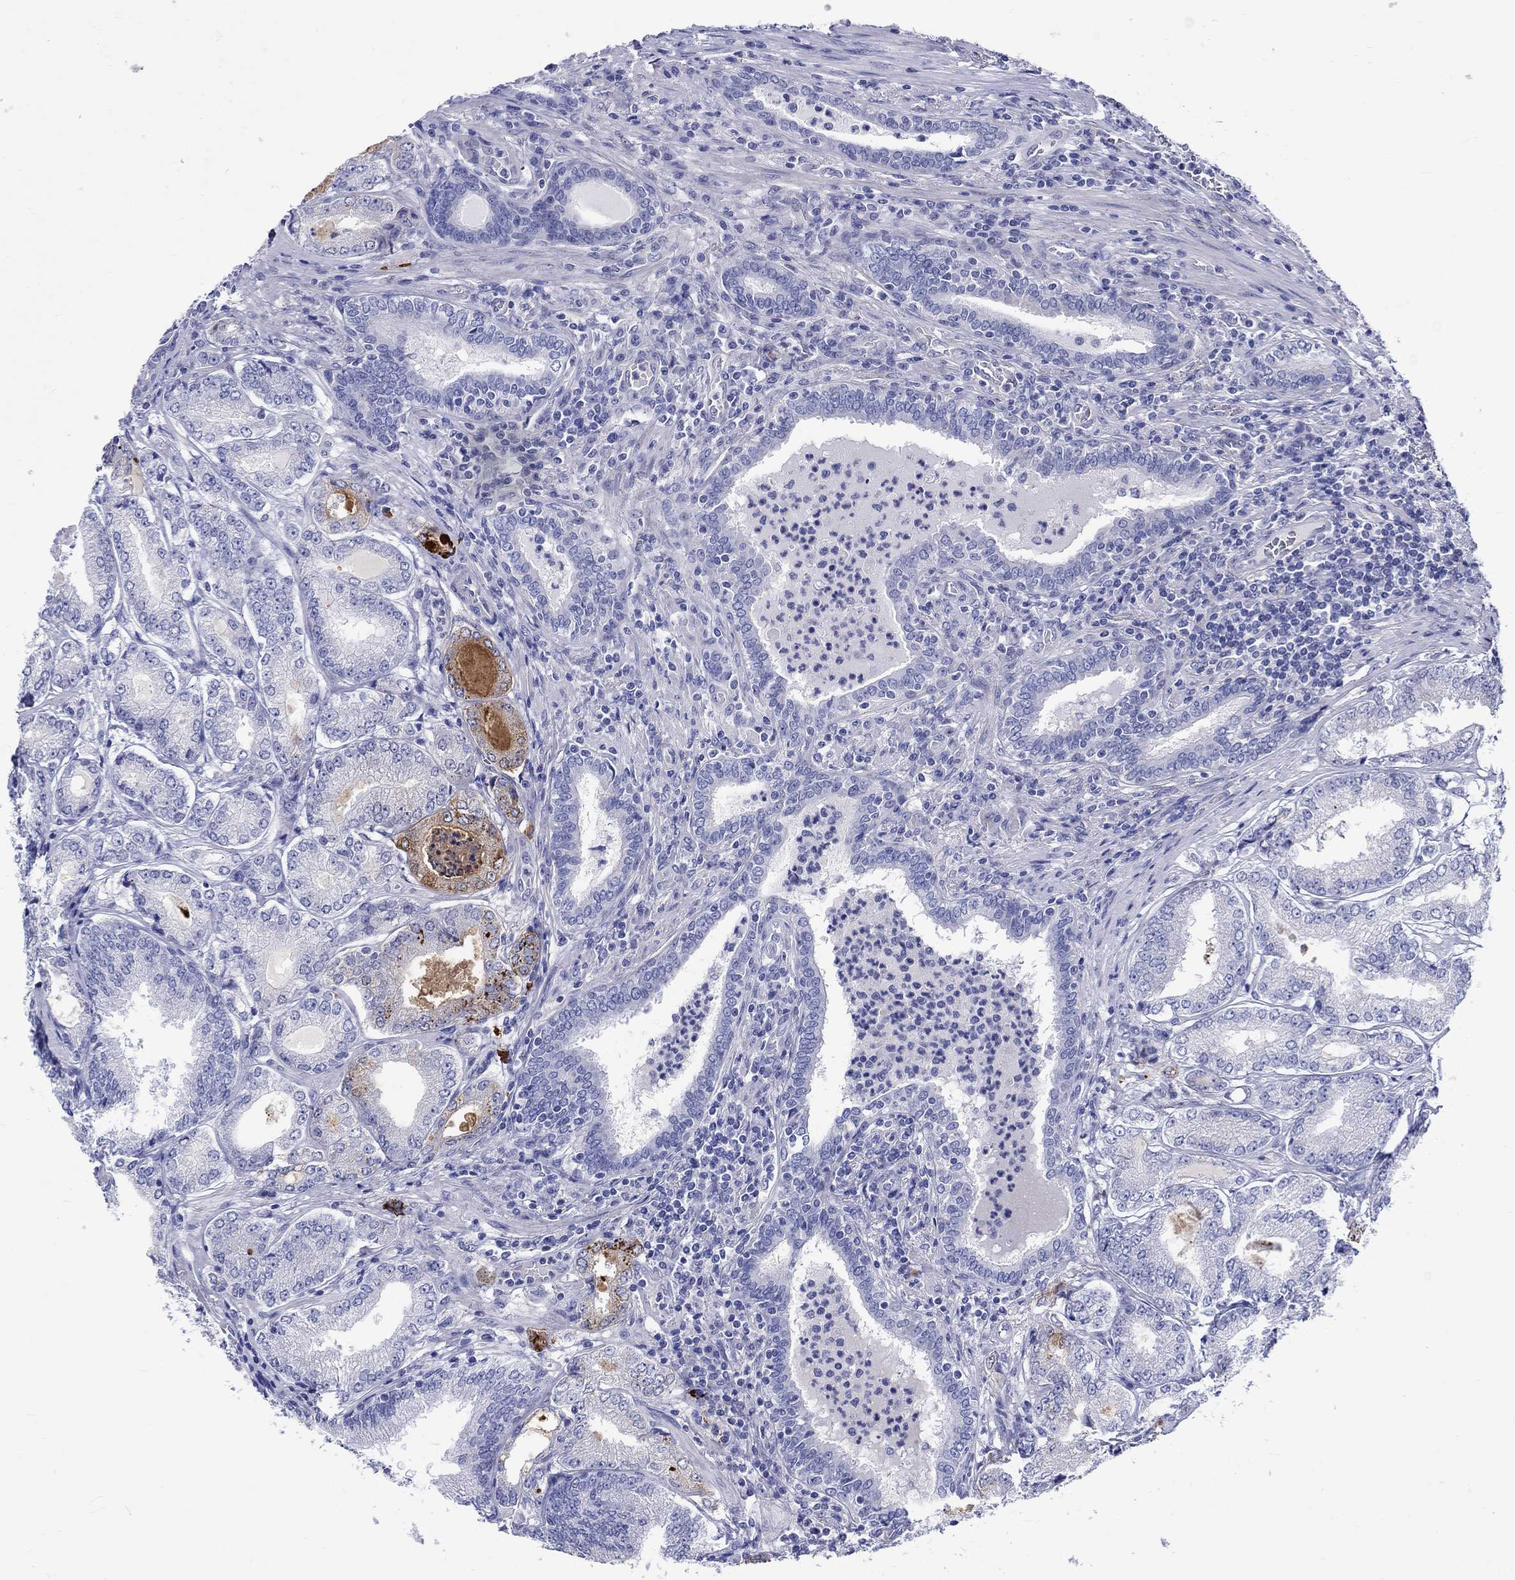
{"staining": {"intensity": "negative", "quantity": "none", "location": "none"}, "tissue": "prostate cancer", "cell_type": "Tumor cells", "image_type": "cancer", "snomed": [{"axis": "morphology", "description": "Adenocarcinoma, NOS"}, {"axis": "topography", "description": "Prostate"}], "caption": "This micrograph is of prostate cancer stained with IHC to label a protein in brown with the nuclei are counter-stained blue. There is no expression in tumor cells.", "gene": "SH2D7", "patient": {"sex": "male", "age": 65}}